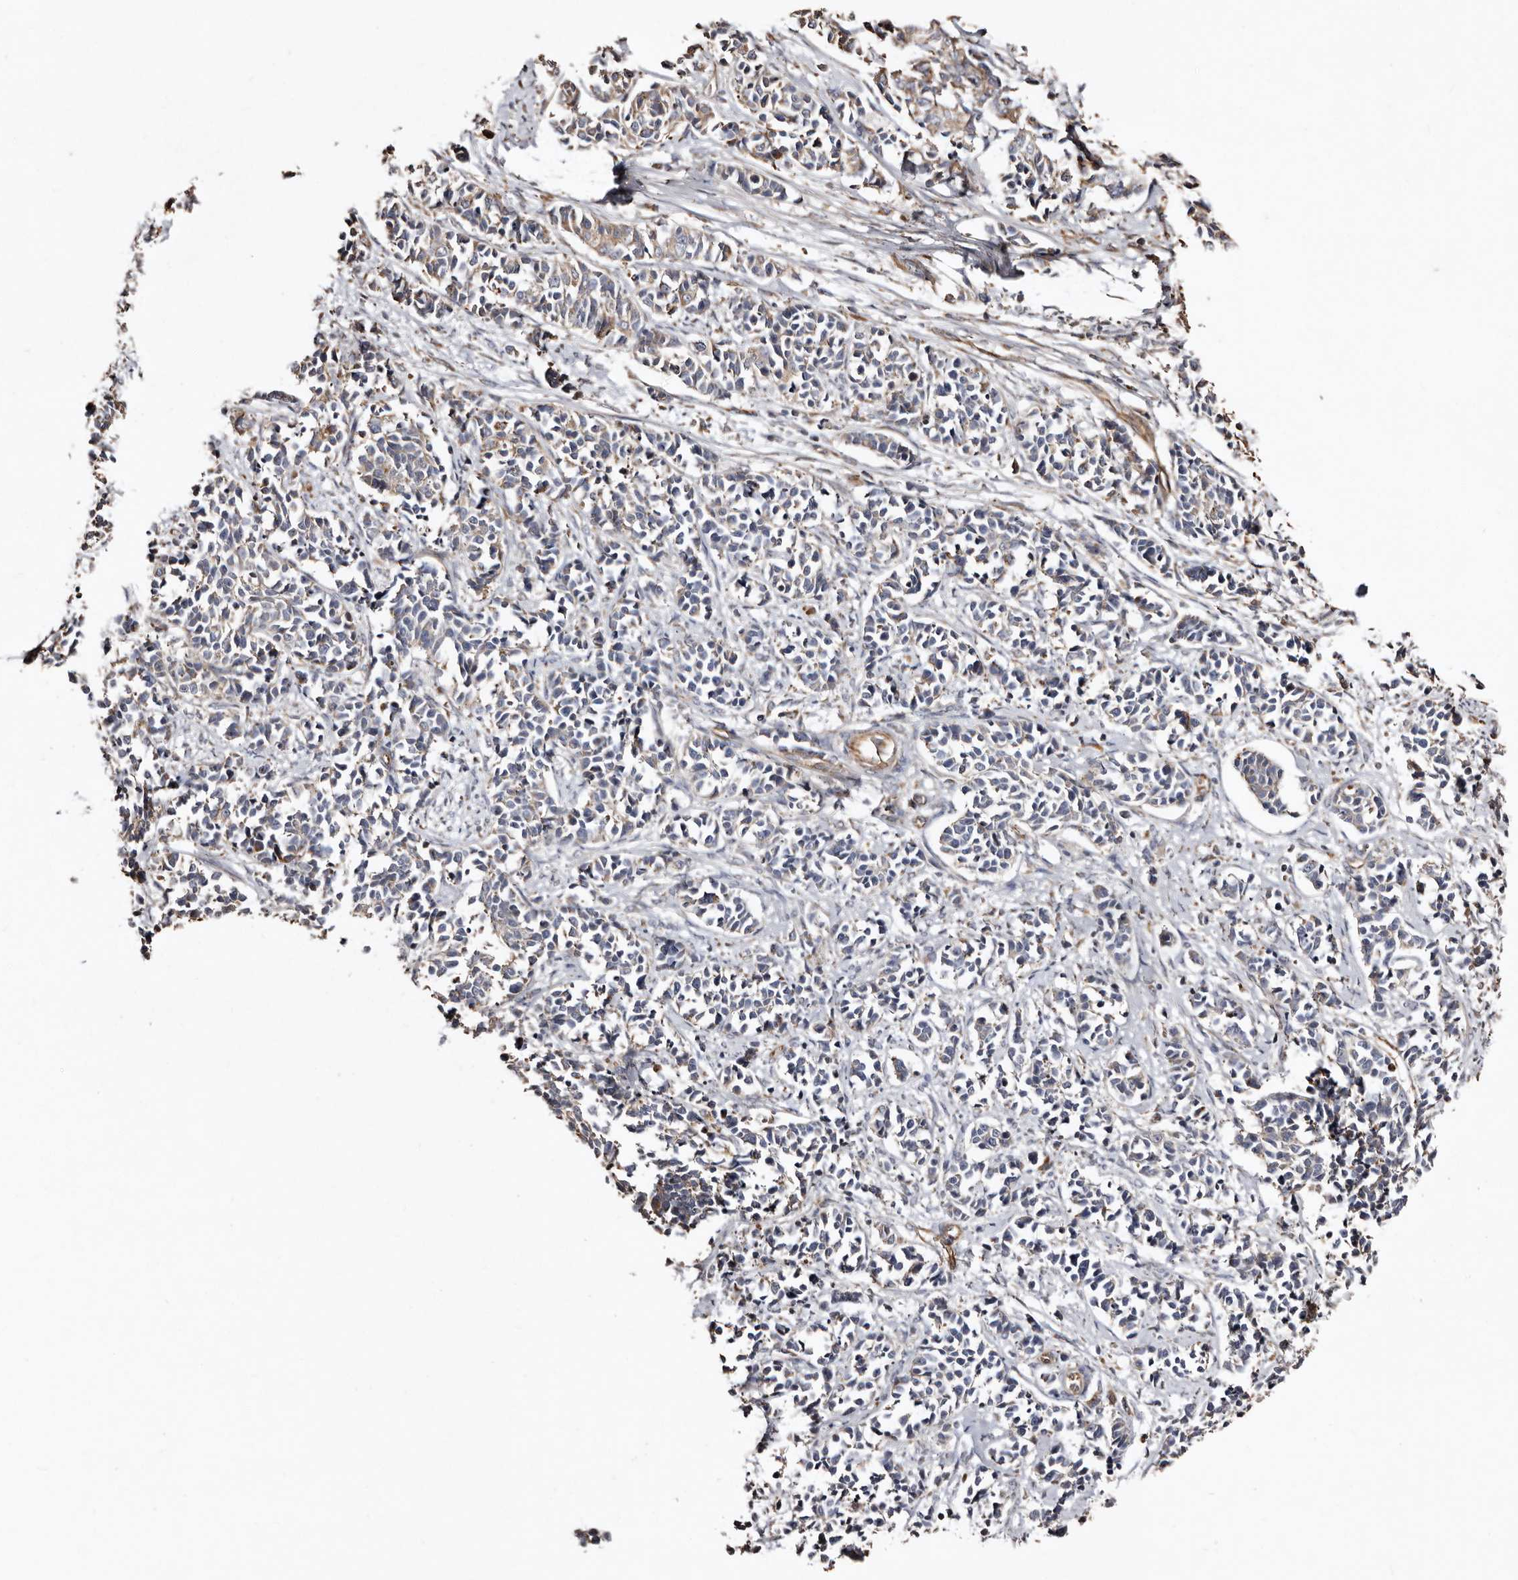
{"staining": {"intensity": "weak", "quantity": "<25%", "location": "cytoplasmic/membranous"}, "tissue": "cervical cancer", "cell_type": "Tumor cells", "image_type": "cancer", "snomed": [{"axis": "morphology", "description": "Normal tissue, NOS"}, {"axis": "morphology", "description": "Squamous cell carcinoma, NOS"}, {"axis": "topography", "description": "Cervix"}], "caption": "IHC photomicrograph of neoplastic tissue: human cervical cancer stained with DAB (3,3'-diaminobenzidine) displays no significant protein positivity in tumor cells.", "gene": "MACC1", "patient": {"sex": "female", "age": 35}}